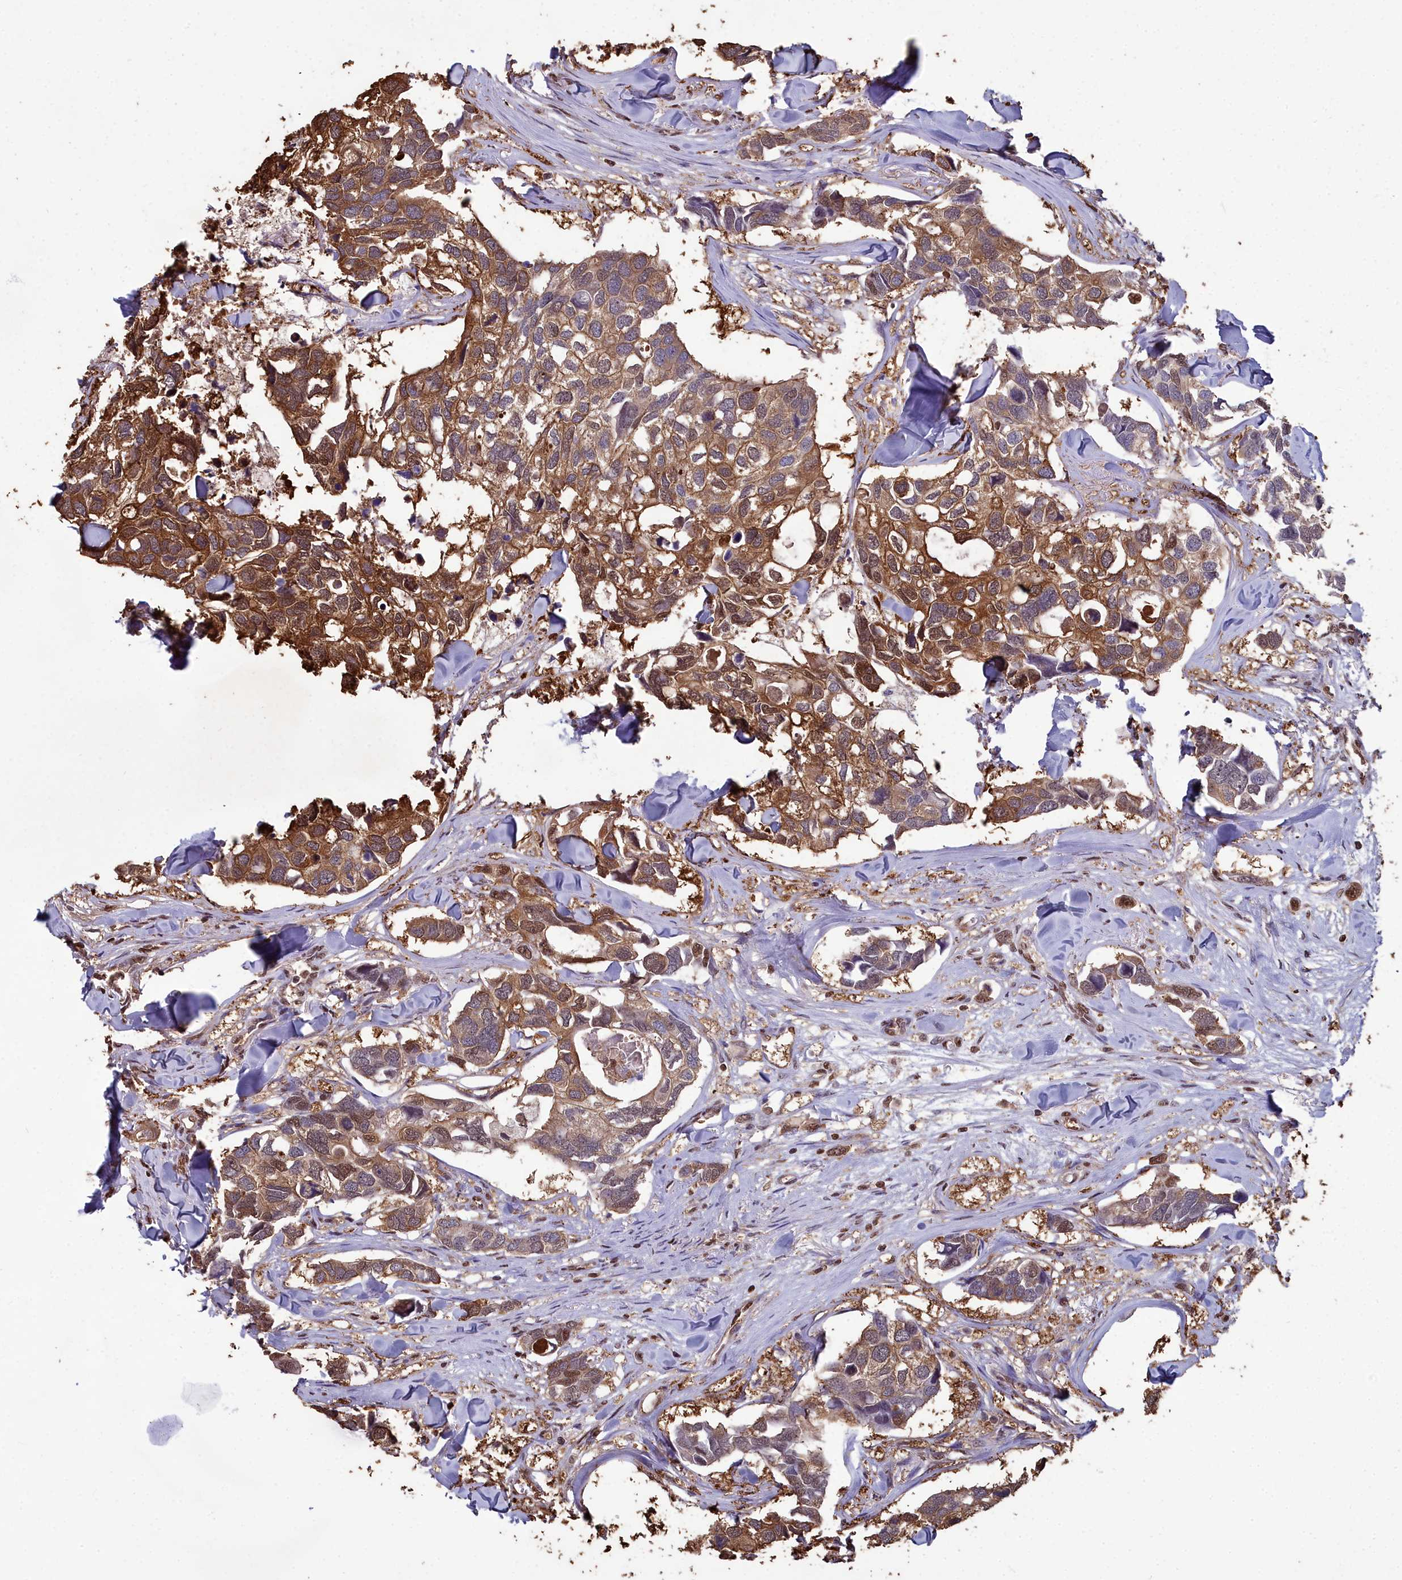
{"staining": {"intensity": "moderate", "quantity": ">75%", "location": "cytoplasmic/membranous,nuclear"}, "tissue": "breast cancer", "cell_type": "Tumor cells", "image_type": "cancer", "snomed": [{"axis": "morphology", "description": "Duct carcinoma"}, {"axis": "topography", "description": "Breast"}], "caption": "Breast cancer (infiltrating ductal carcinoma) stained with DAB (3,3'-diaminobenzidine) IHC shows medium levels of moderate cytoplasmic/membranous and nuclear staining in about >75% of tumor cells.", "gene": "GAPDH", "patient": {"sex": "female", "age": 83}}